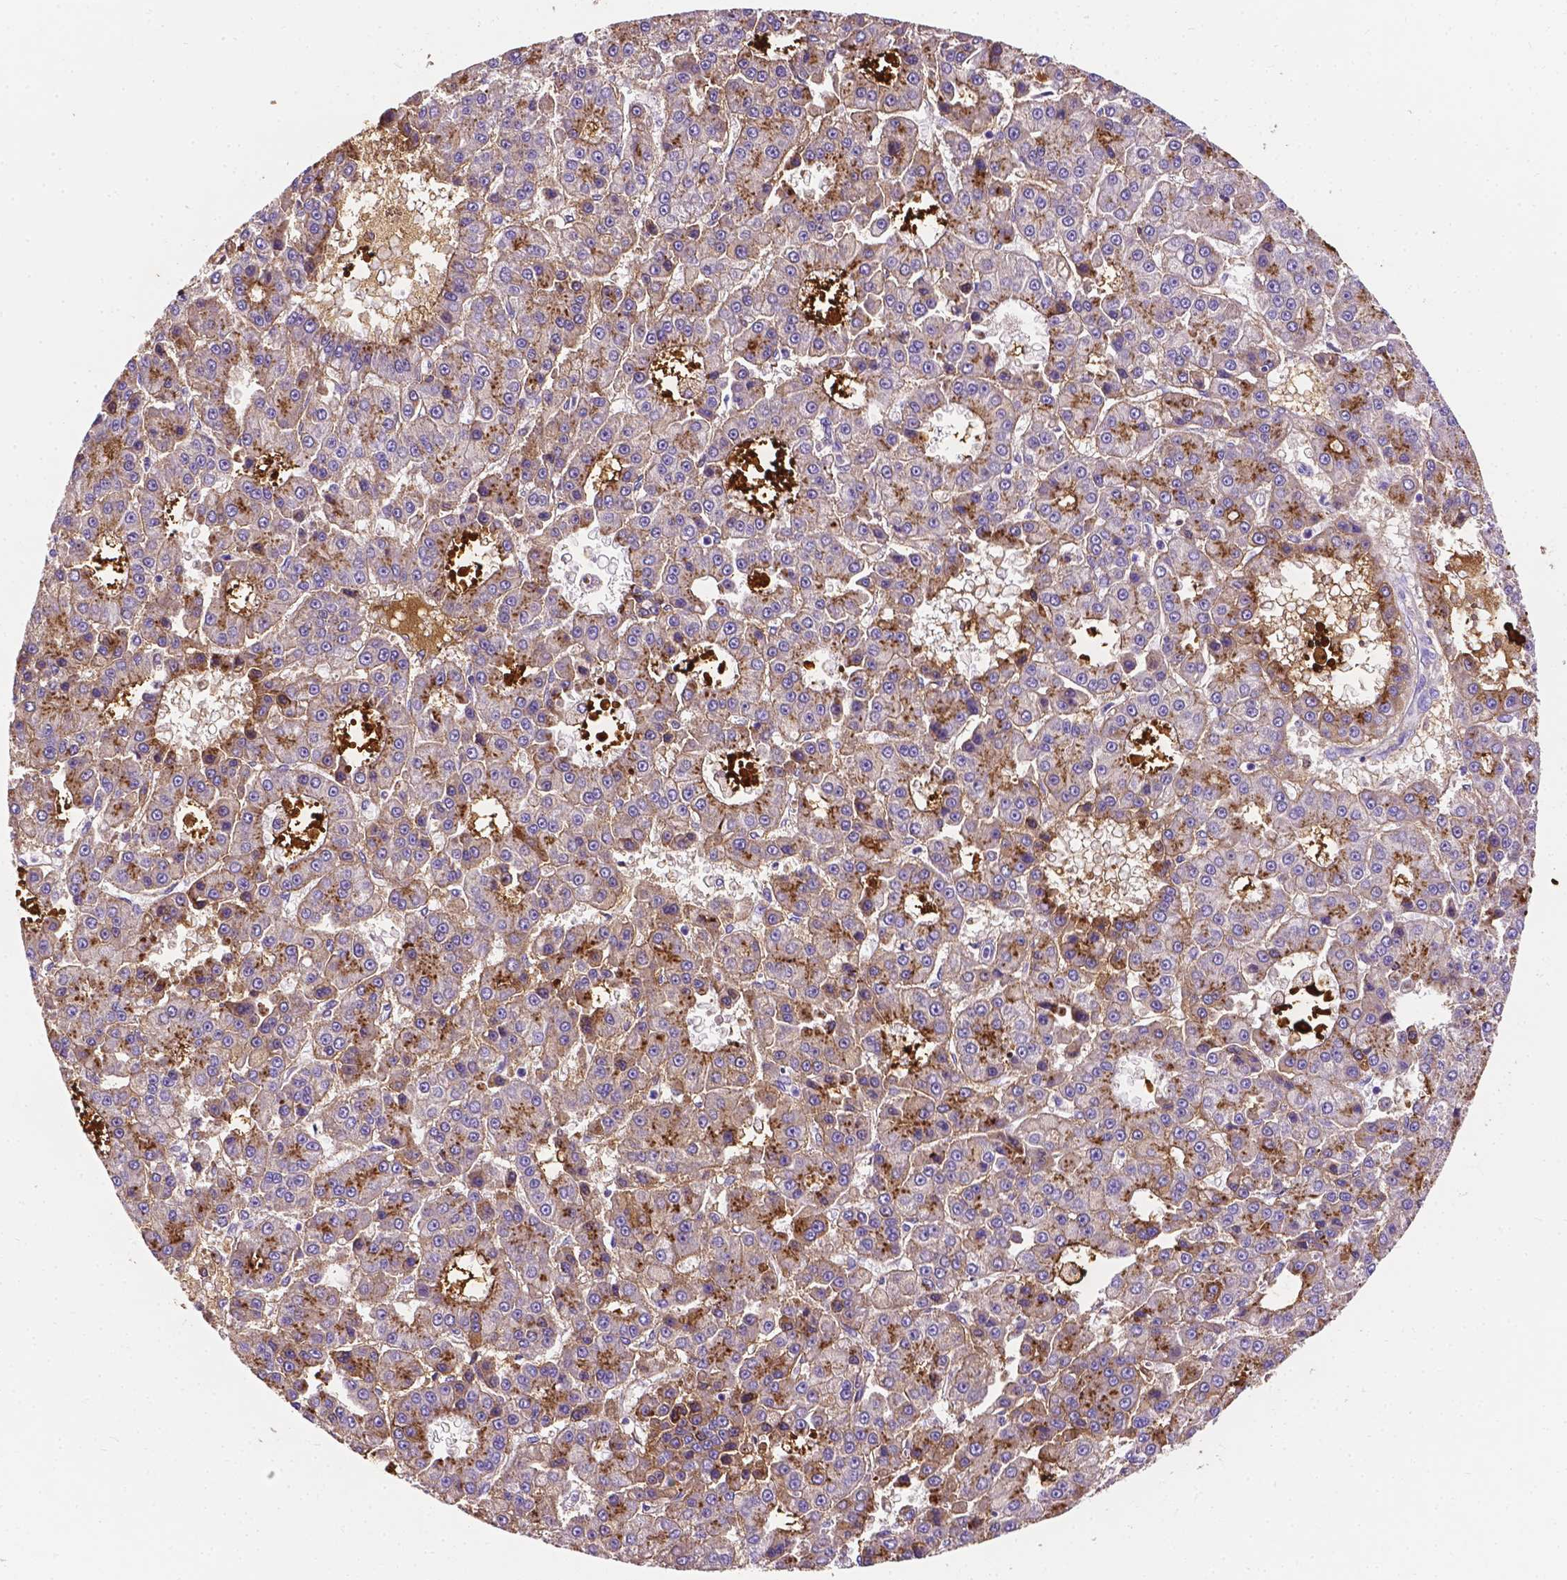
{"staining": {"intensity": "moderate", "quantity": "<25%", "location": "cytoplasmic/membranous"}, "tissue": "liver cancer", "cell_type": "Tumor cells", "image_type": "cancer", "snomed": [{"axis": "morphology", "description": "Carcinoma, Hepatocellular, NOS"}, {"axis": "topography", "description": "Liver"}], "caption": "This is an image of immunohistochemistry (IHC) staining of hepatocellular carcinoma (liver), which shows moderate positivity in the cytoplasmic/membranous of tumor cells.", "gene": "APOE", "patient": {"sex": "male", "age": 70}}